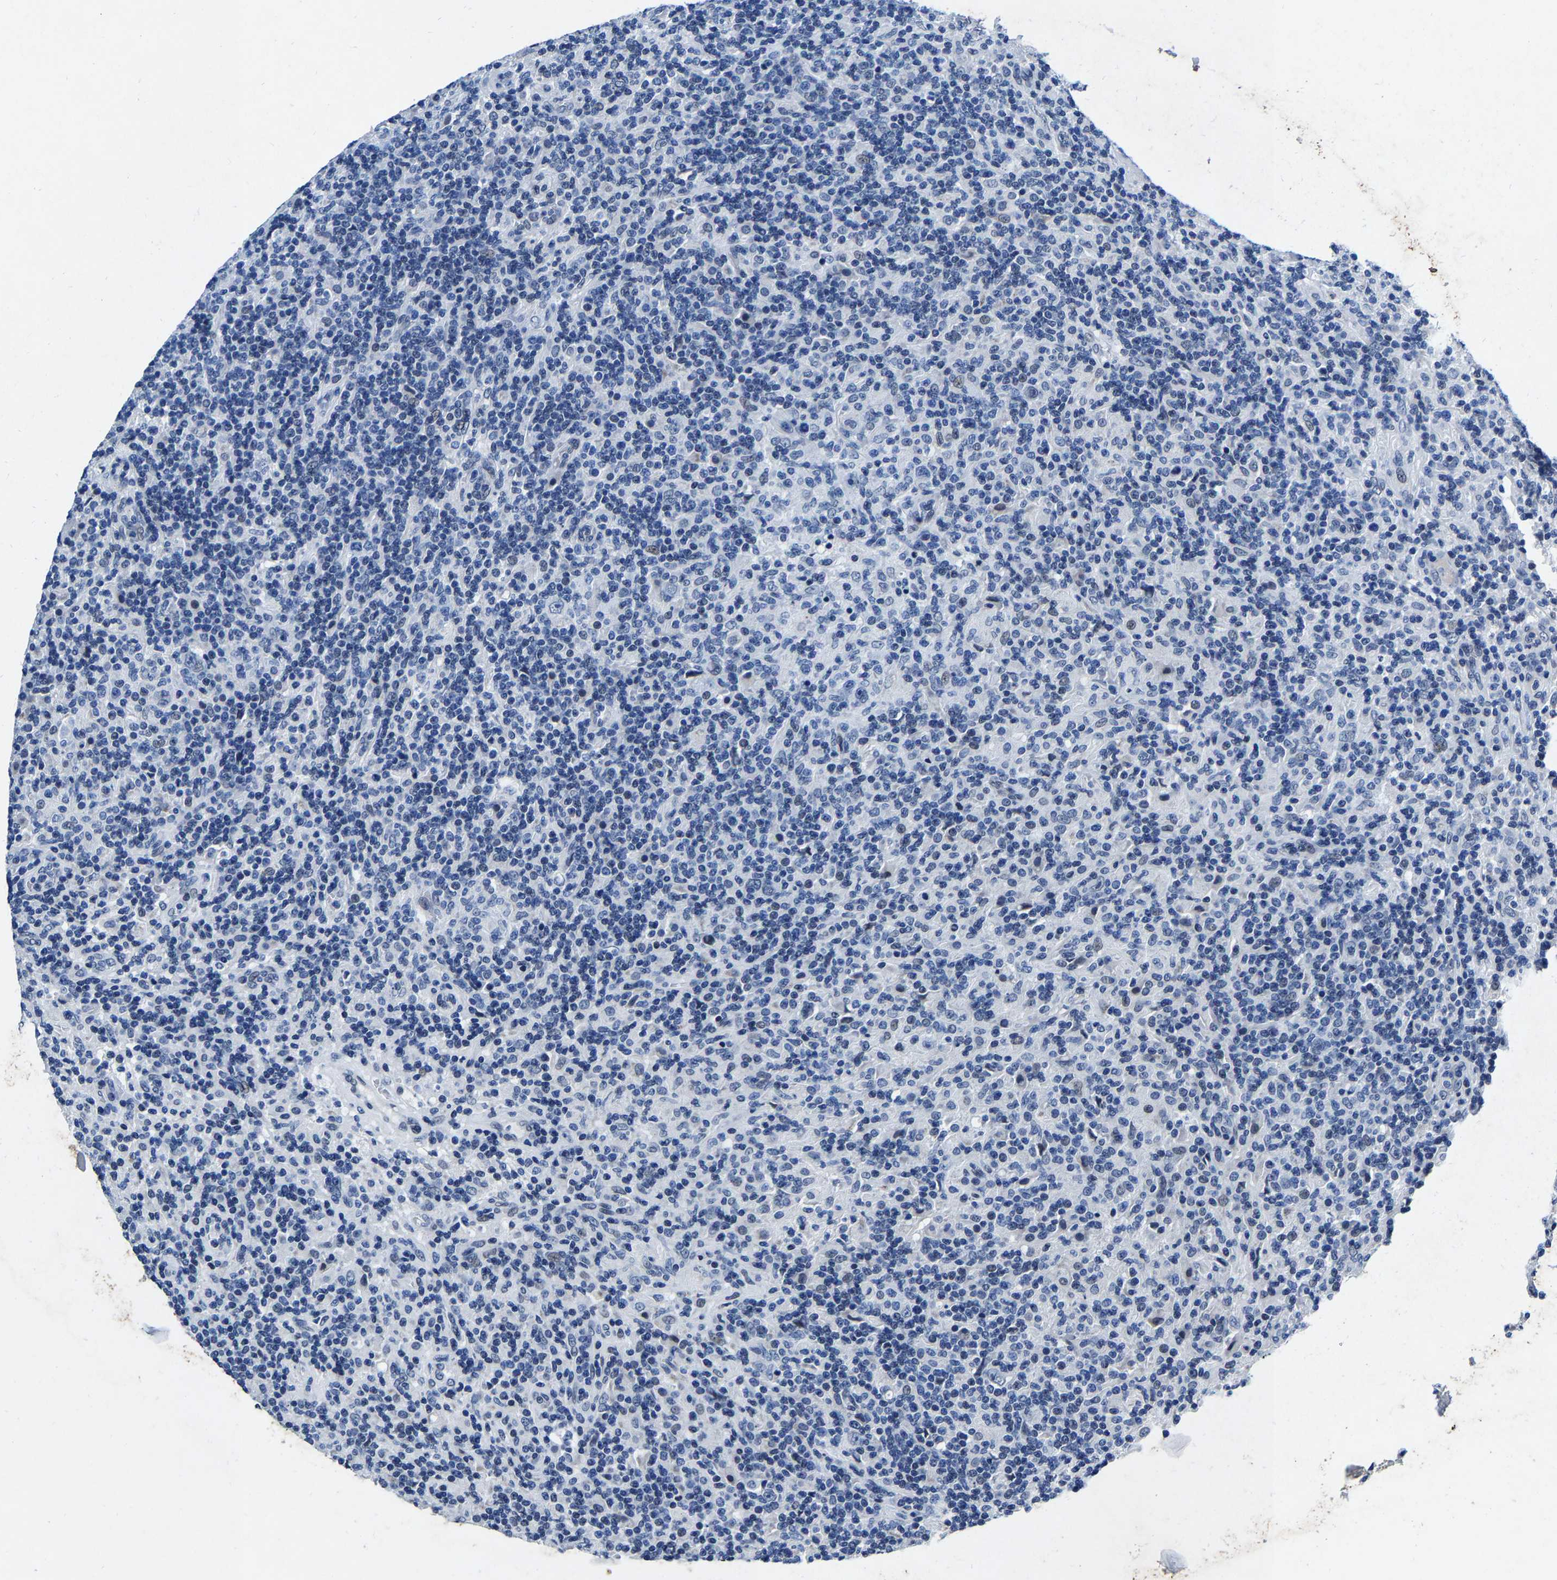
{"staining": {"intensity": "negative", "quantity": "none", "location": "none"}, "tissue": "lymphoma", "cell_type": "Tumor cells", "image_type": "cancer", "snomed": [{"axis": "morphology", "description": "Hodgkin's disease, NOS"}, {"axis": "topography", "description": "Lymph node"}], "caption": "This image is of Hodgkin's disease stained with IHC to label a protein in brown with the nuclei are counter-stained blue. There is no positivity in tumor cells.", "gene": "UBN2", "patient": {"sex": "male", "age": 70}}